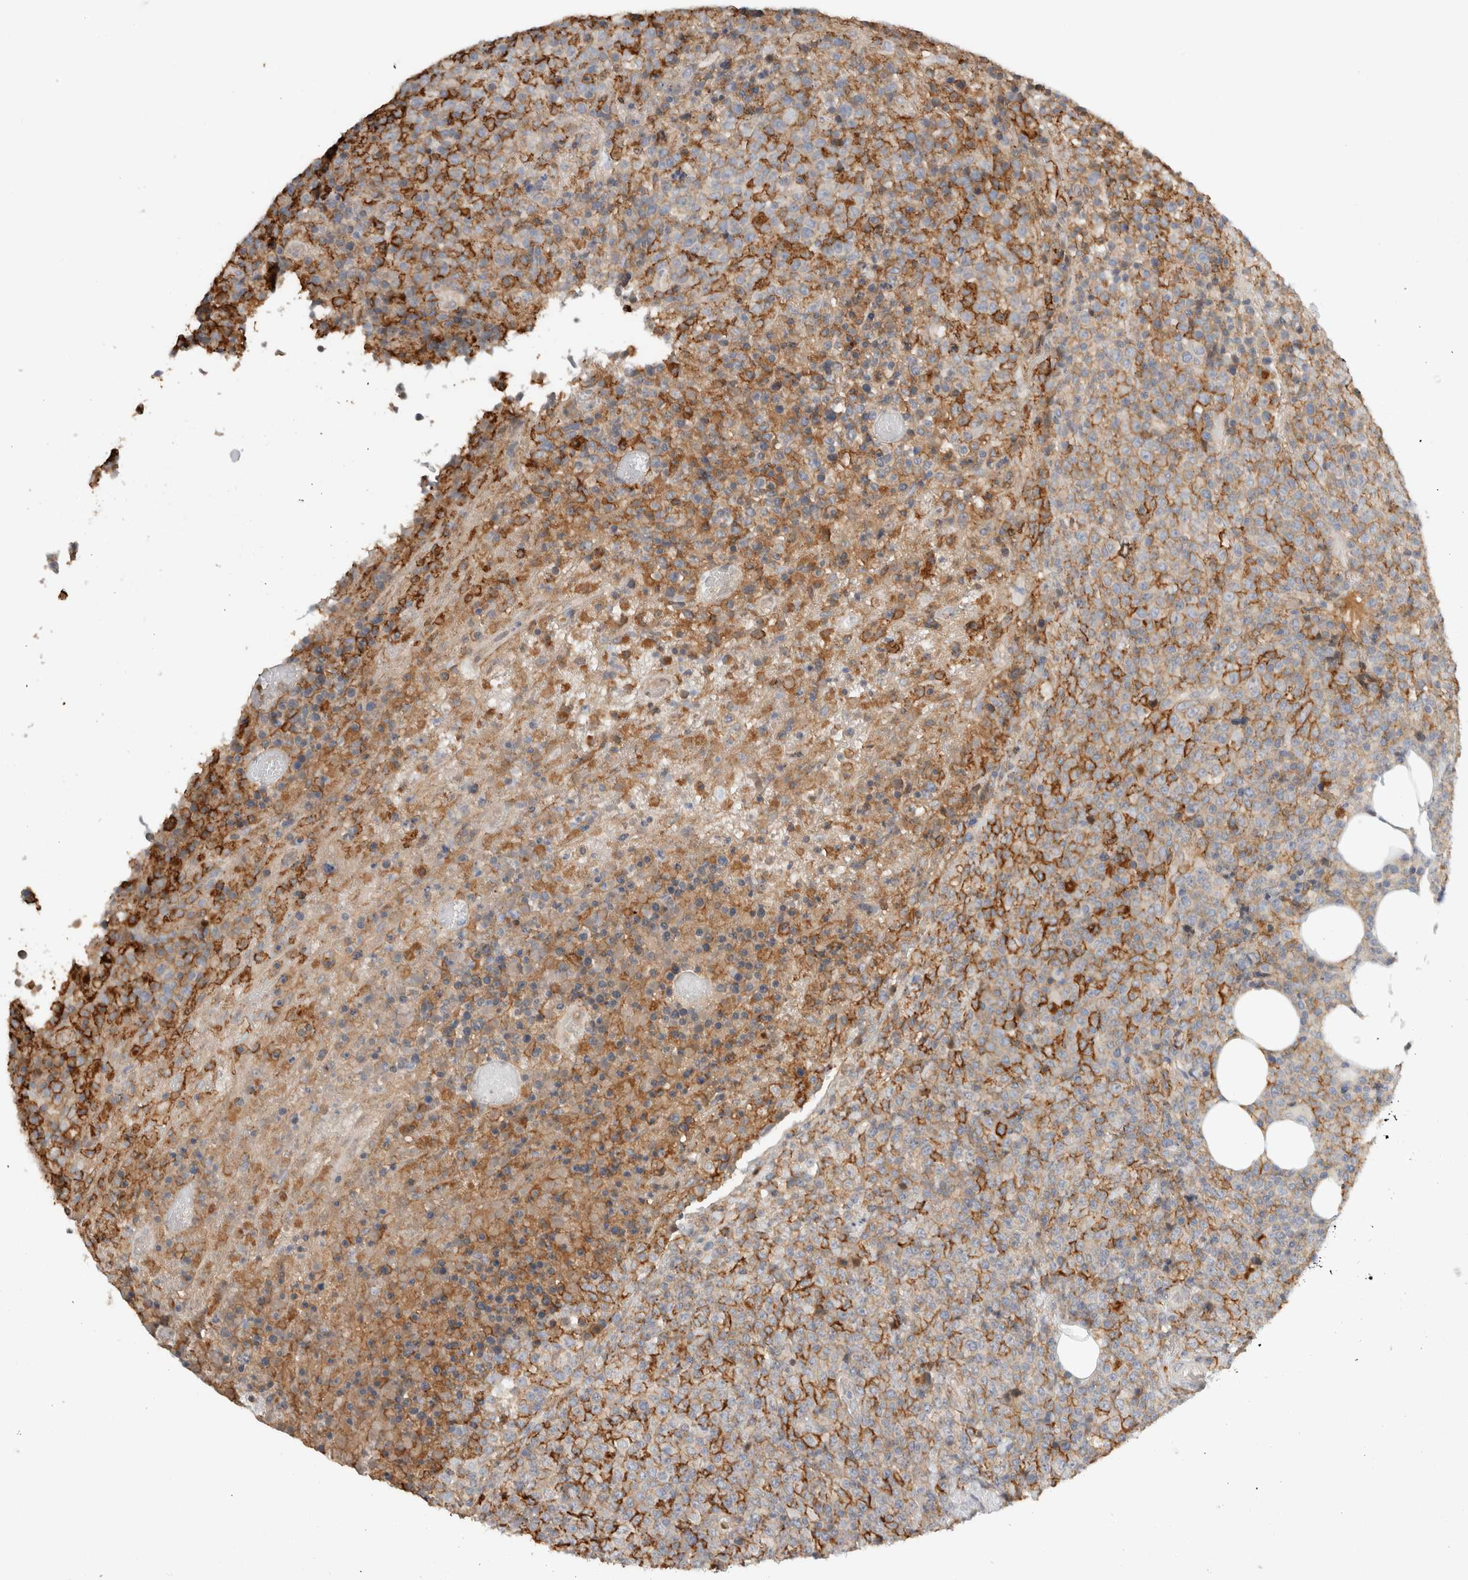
{"staining": {"intensity": "moderate", "quantity": "25%-75%", "location": "cytoplasmic/membranous"}, "tissue": "lymphoma", "cell_type": "Tumor cells", "image_type": "cancer", "snomed": [{"axis": "morphology", "description": "Malignant lymphoma, non-Hodgkin's type, High grade"}, {"axis": "topography", "description": "Lymph node"}], "caption": "A micrograph of lymphoma stained for a protein displays moderate cytoplasmic/membranous brown staining in tumor cells.", "gene": "ERCC6L2", "patient": {"sex": "male", "age": 13}}